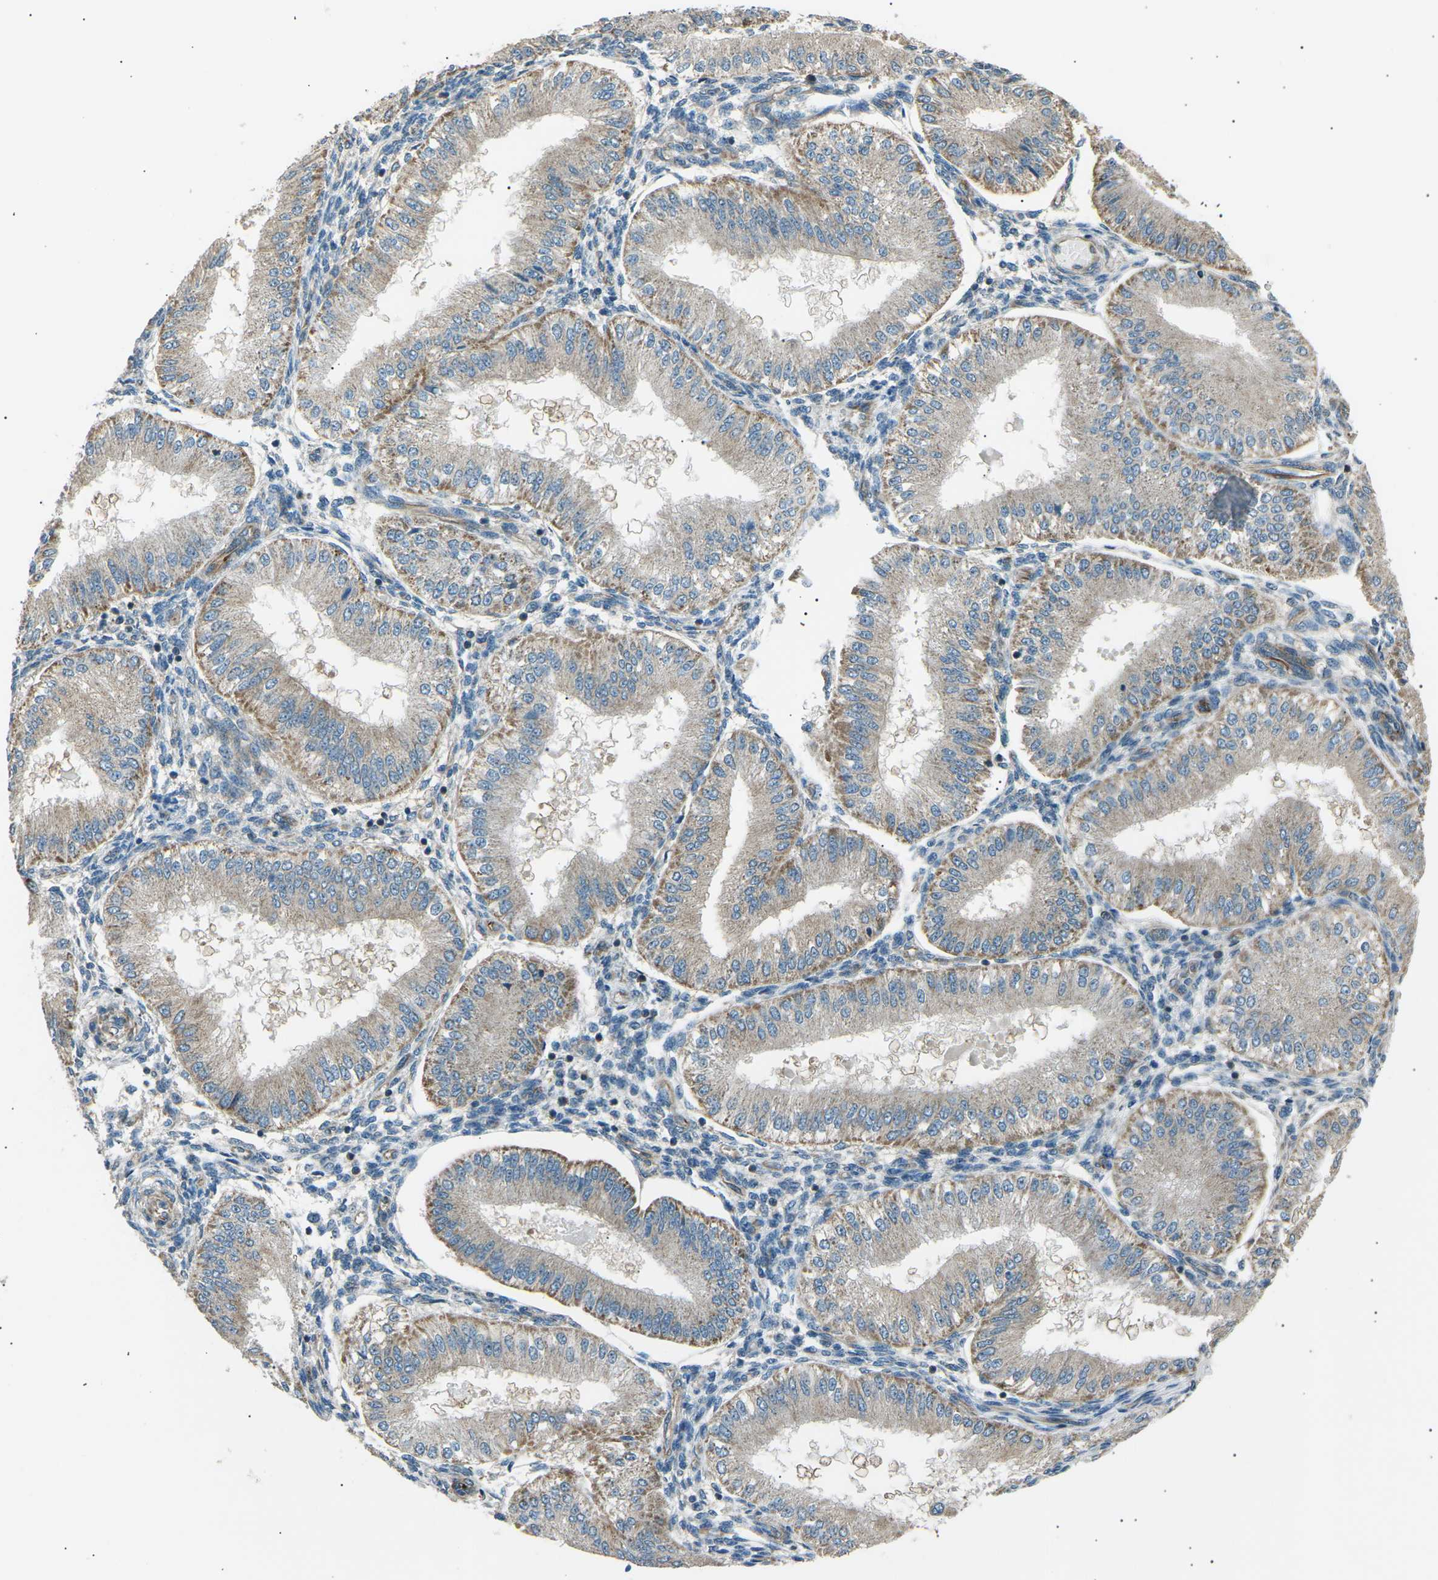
{"staining": {"intensity": "negative", "quantity": "none", "location": "none"}, "tissue": "endometrium", "cell_type": "Cells in endometrial stroma", "image_type": "normal", "snomed": [{"axis": "morphology", "description": "Normal tissue, NOS"}, {"axis": "topography", "description": "Endometrium"}], "caption": "IHC photomicrograph of unremarkable human endometrium stained for a protein (brown), which exhibits no staining in cells in endometrial stroma. (Brightfield microscopy of DAB (3,3'-diaminobenzidine) immunohistochemistry at high magnification).", "gene": "SLK", "patient": {"sex": "female", "age": 39}}